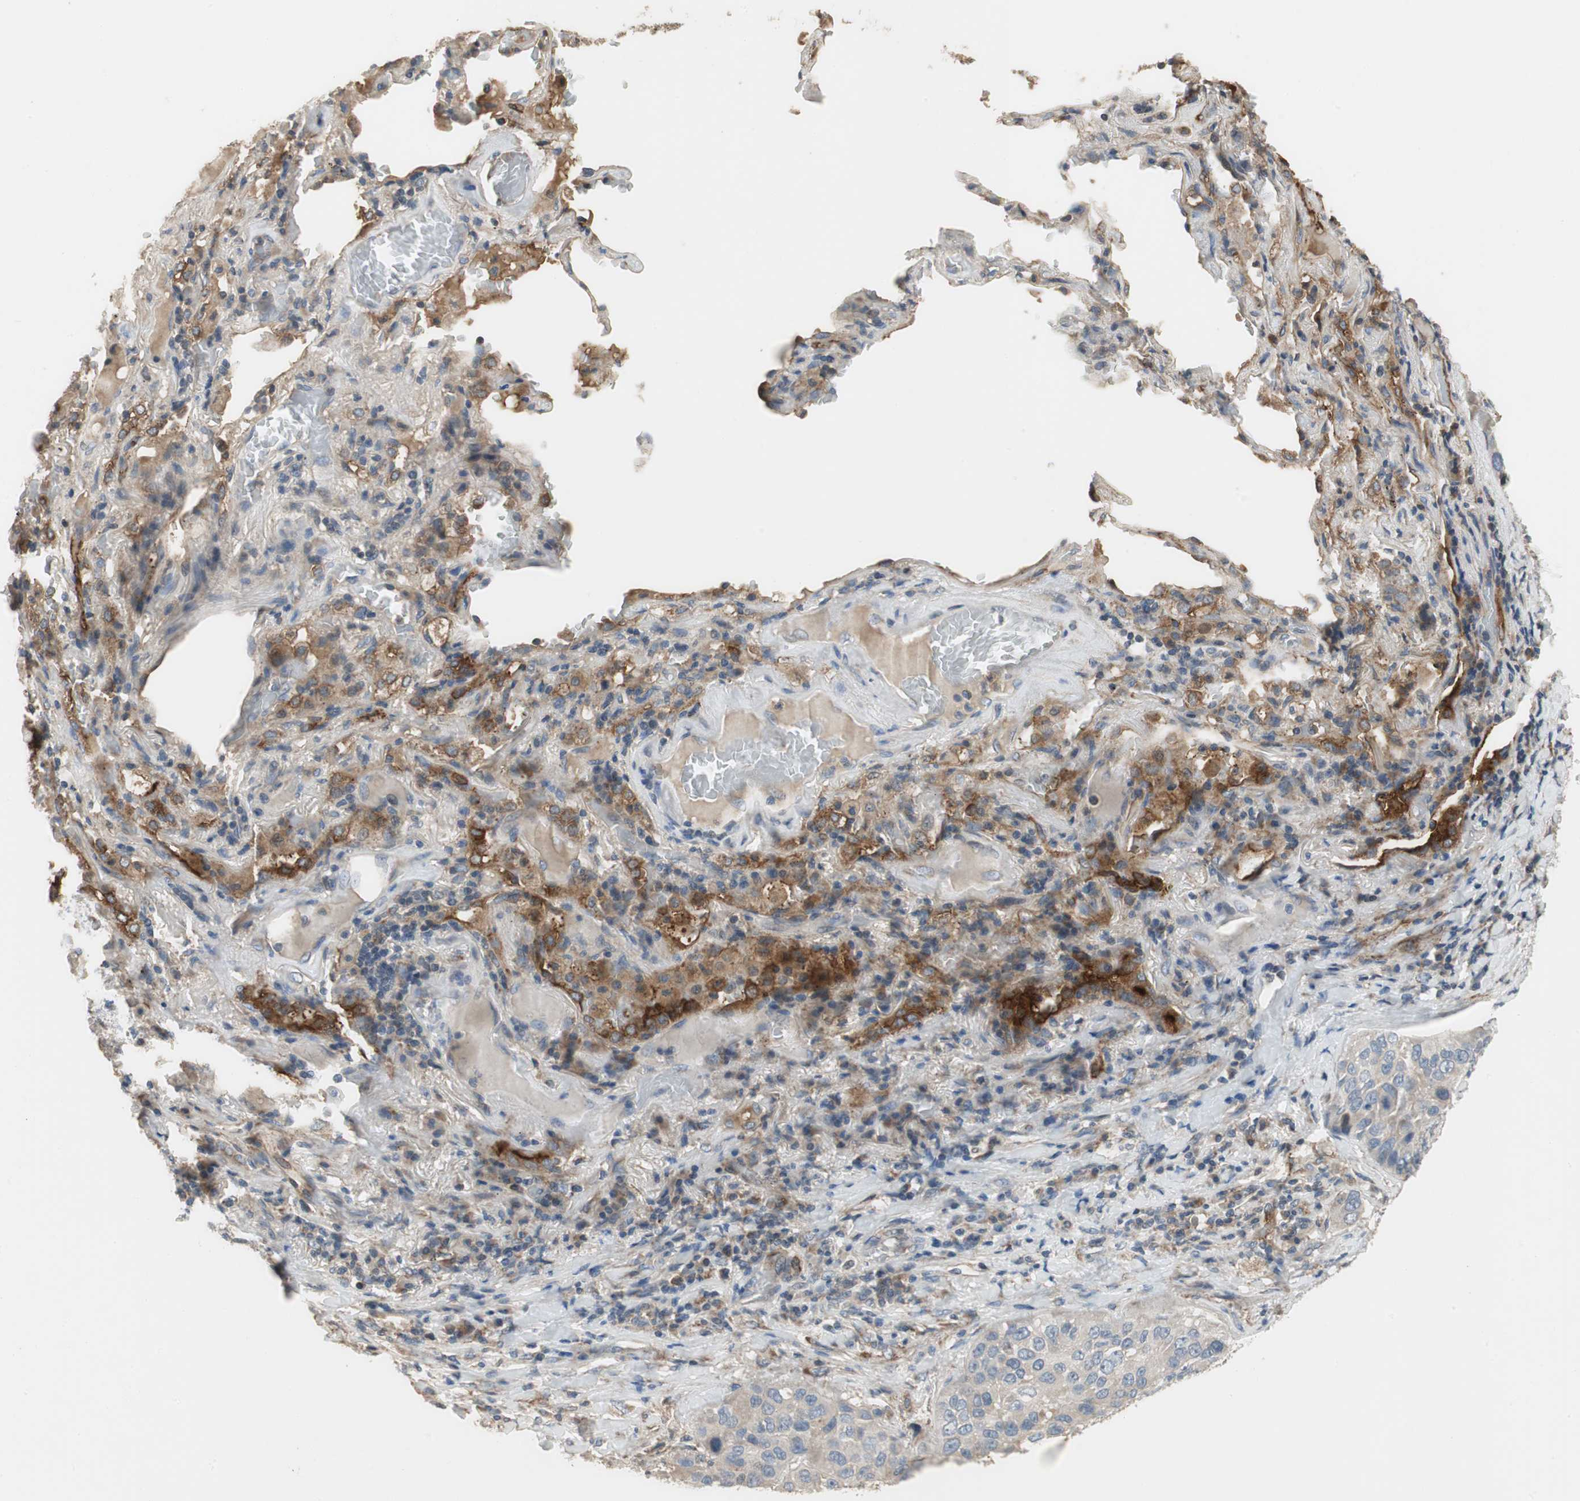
{"staining": {"intensity": "negative", "quantity": "none", "location": "none"}, "tissue": "lung cancer", "cell_type": "Tumor cells", "image_type": "cancer", "snomed": [{"axis": "morphology", "description": "Squamous cell carcinoma, NOS"}, {"axis": "topography", "description": "Lung"}], "caption": "Immunohistochemical staining of human lung squamous cell carcinoma demonstrates no significant staining in tumor cells.", "gene": "ALPL", "patient": {"sex": "male", "age": 57}}